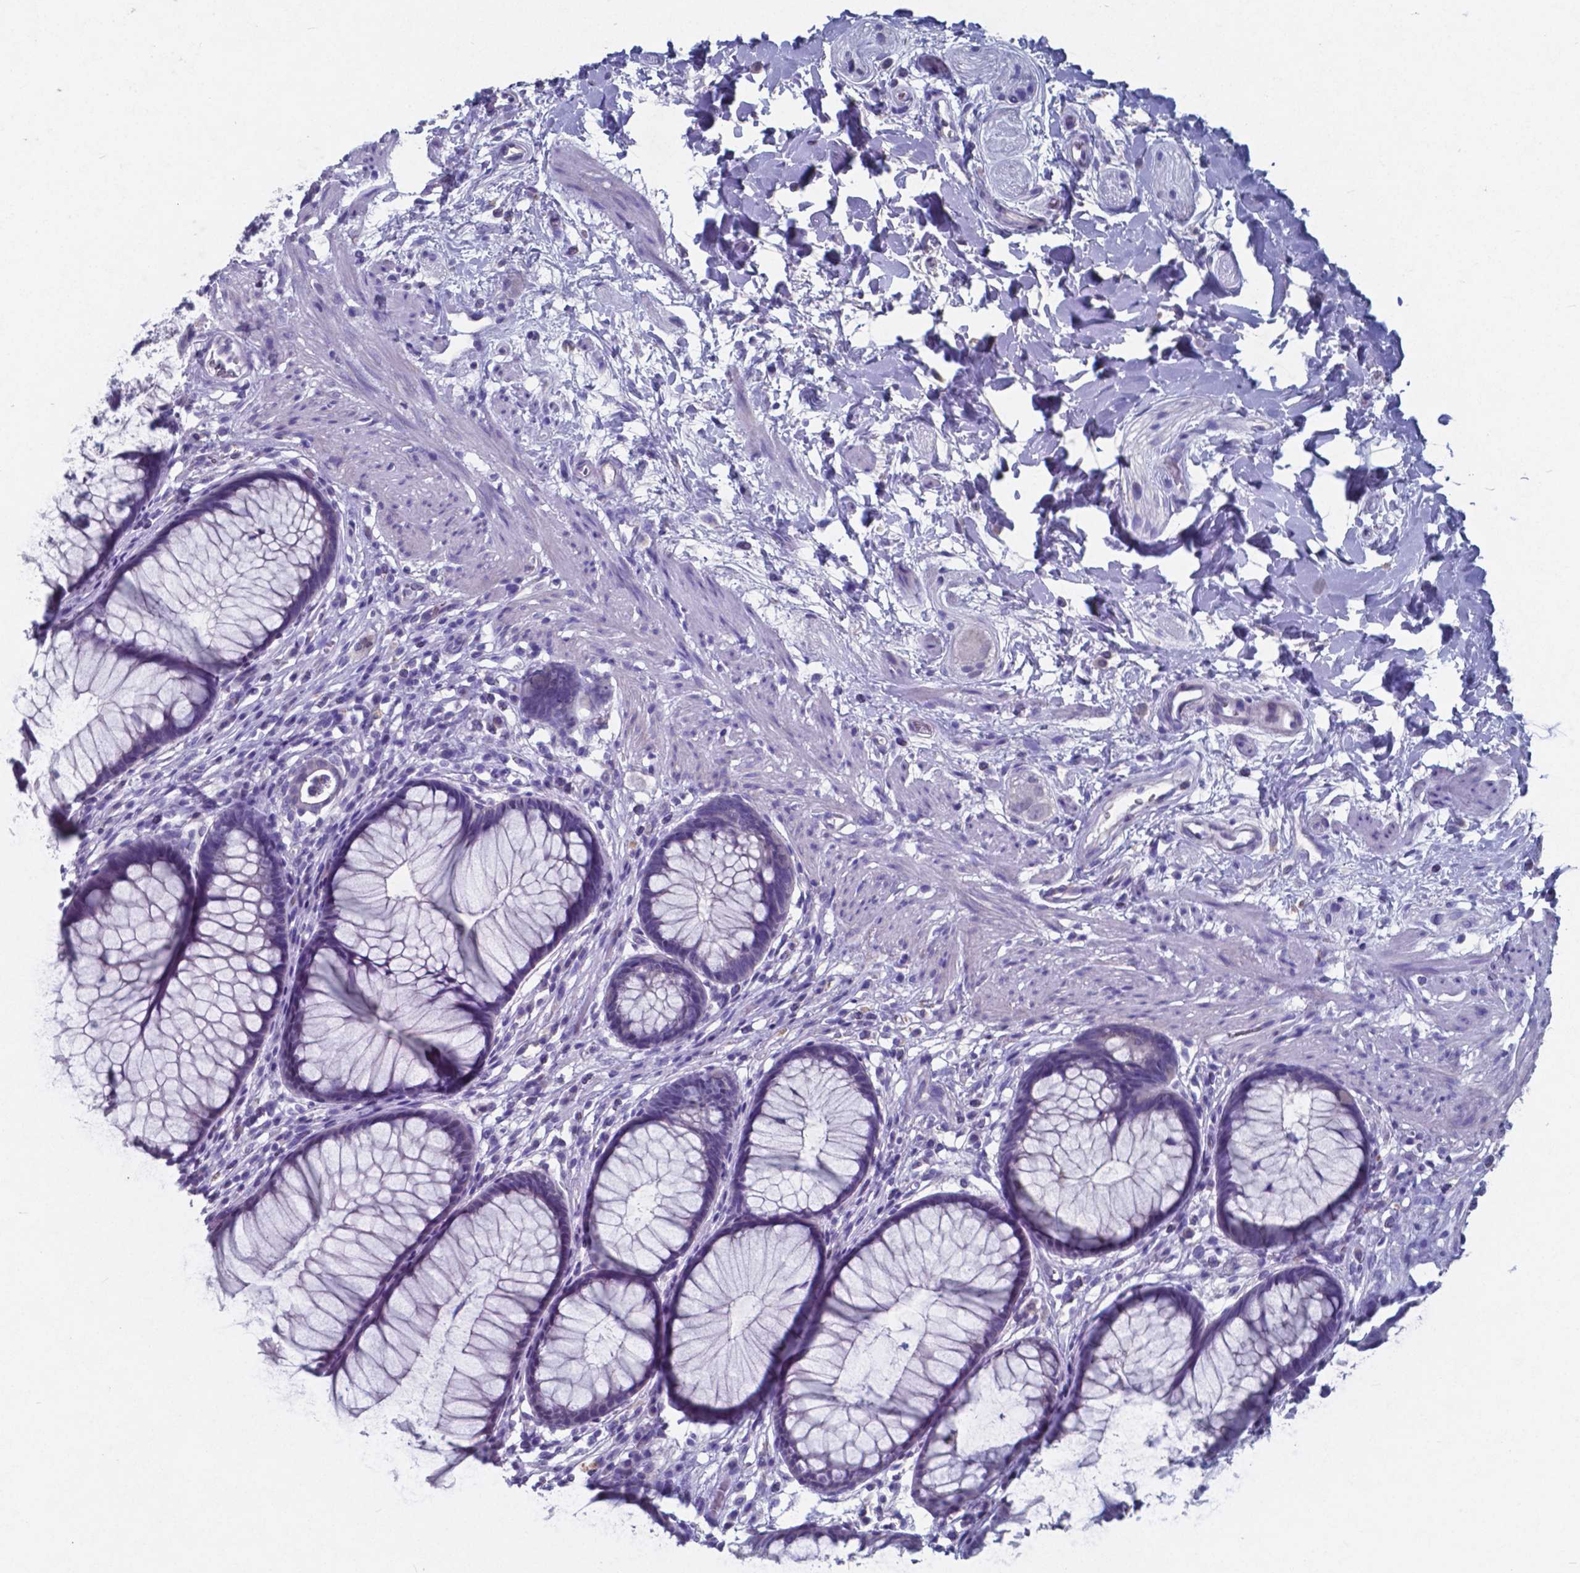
{"staining": {"intensity": "negative", "quantity": "none", "location": "none"}, "tissue": "rectum", "cell_type": "Glandular cells", "image_type": "normal", "snomed": [{"axis": "morphology", "description": "Normal tissue, NOS"}, {"axis": "topography", "description": "Smooth muscle"}, {"axis": "topography", "description": "Rectum"}], "caption": "Glandular cells show no significant protein expression in benign rectum. (DAB IHC visualized using brightfield microscopy, high magnification).", "gene": "TTR", "patient": {"sex": "male", "age": 53}}